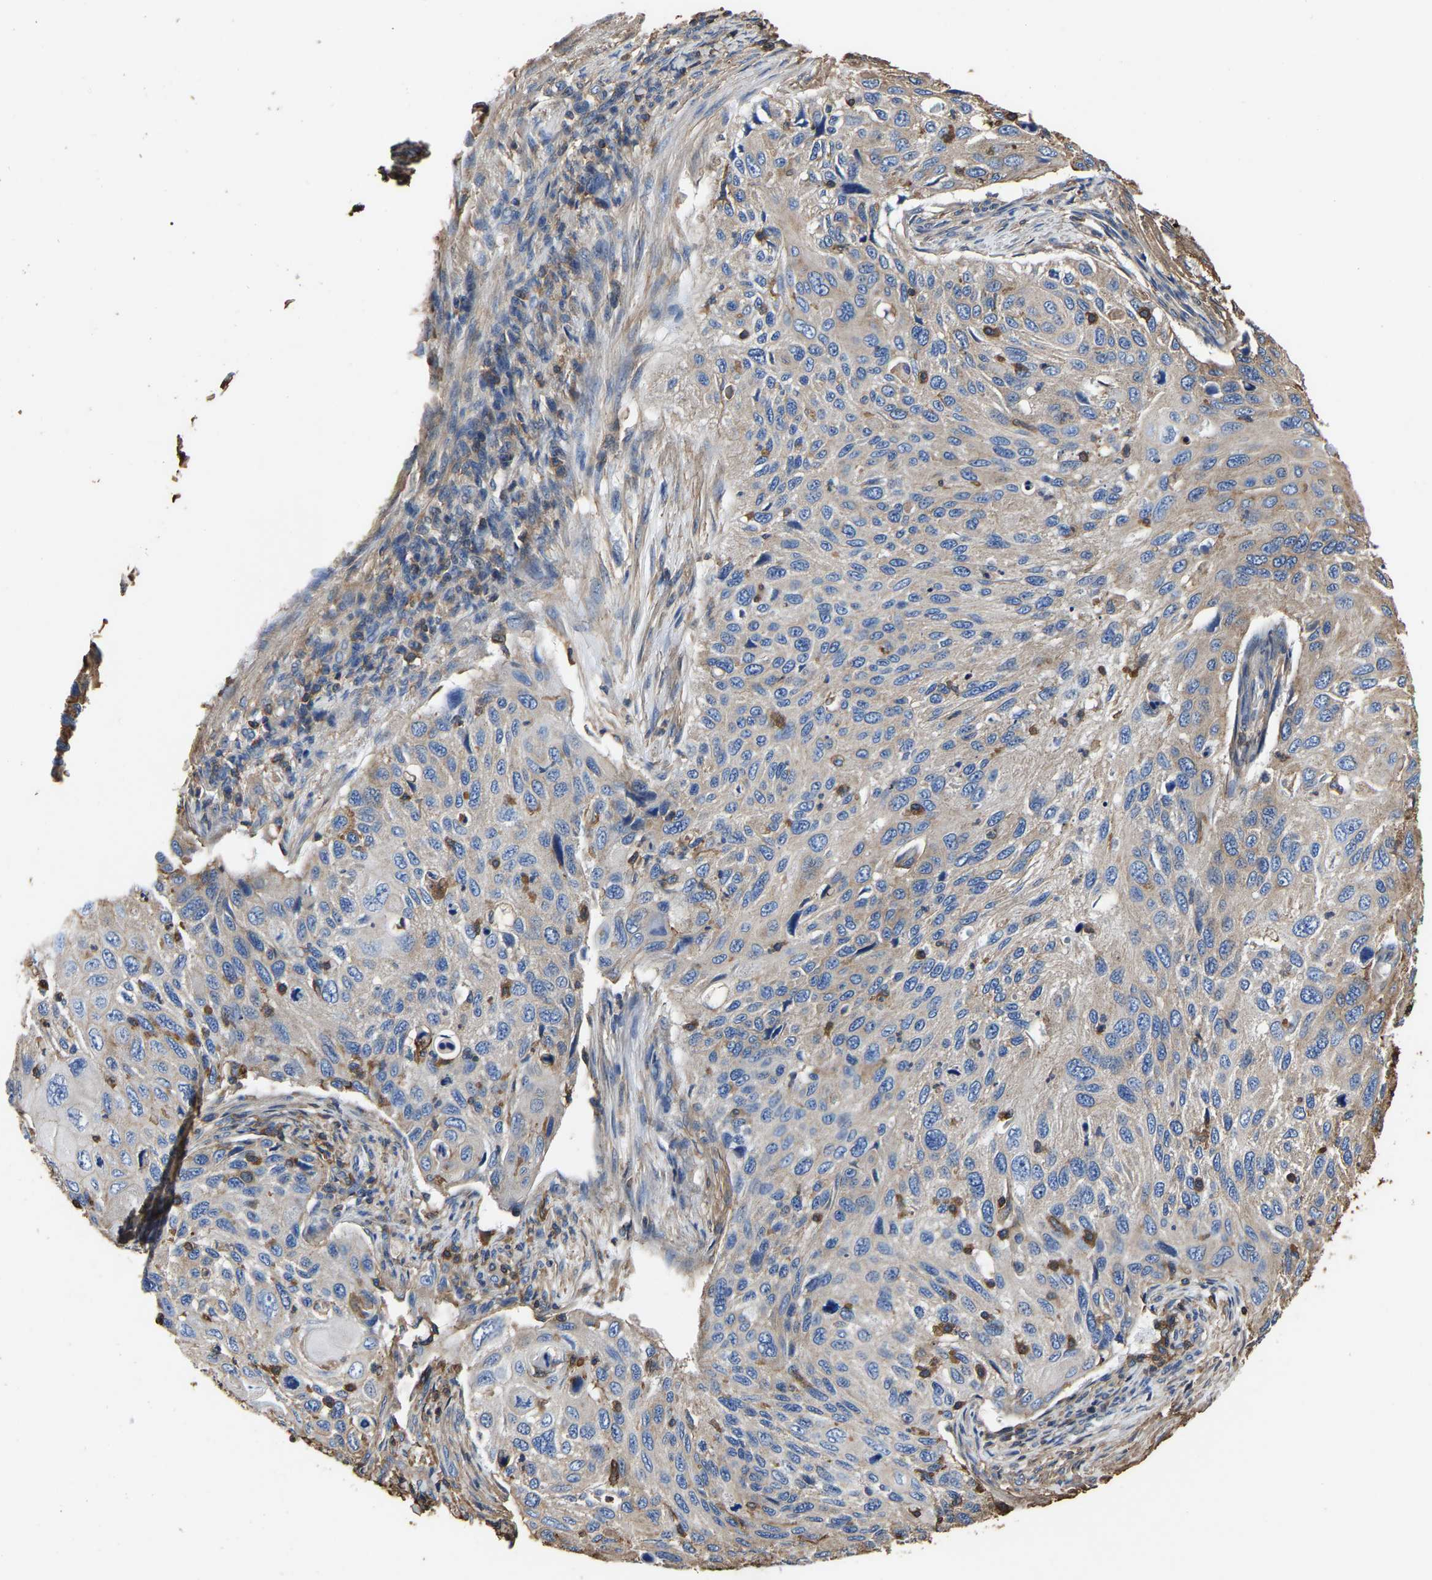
{"staining": {"intensity": "weak", "quantity": "<25%", "location": "cytoplasmic/membranous"}, "tissue": "cervical cancer", "cell_type": "Tumor cells", "image_type": "cancer", "snomed": [{"axis": "morphology", "description": "Squamous cell carcinoma, NOS"}, {"axis": "topography", "description": "Cervix"}], "caption": "There is no significant staining in tumor cells of squamous cell carcinoma (cervical).", "gene": "ARMT1", "patient": {"sex": "female", "age": 70}}